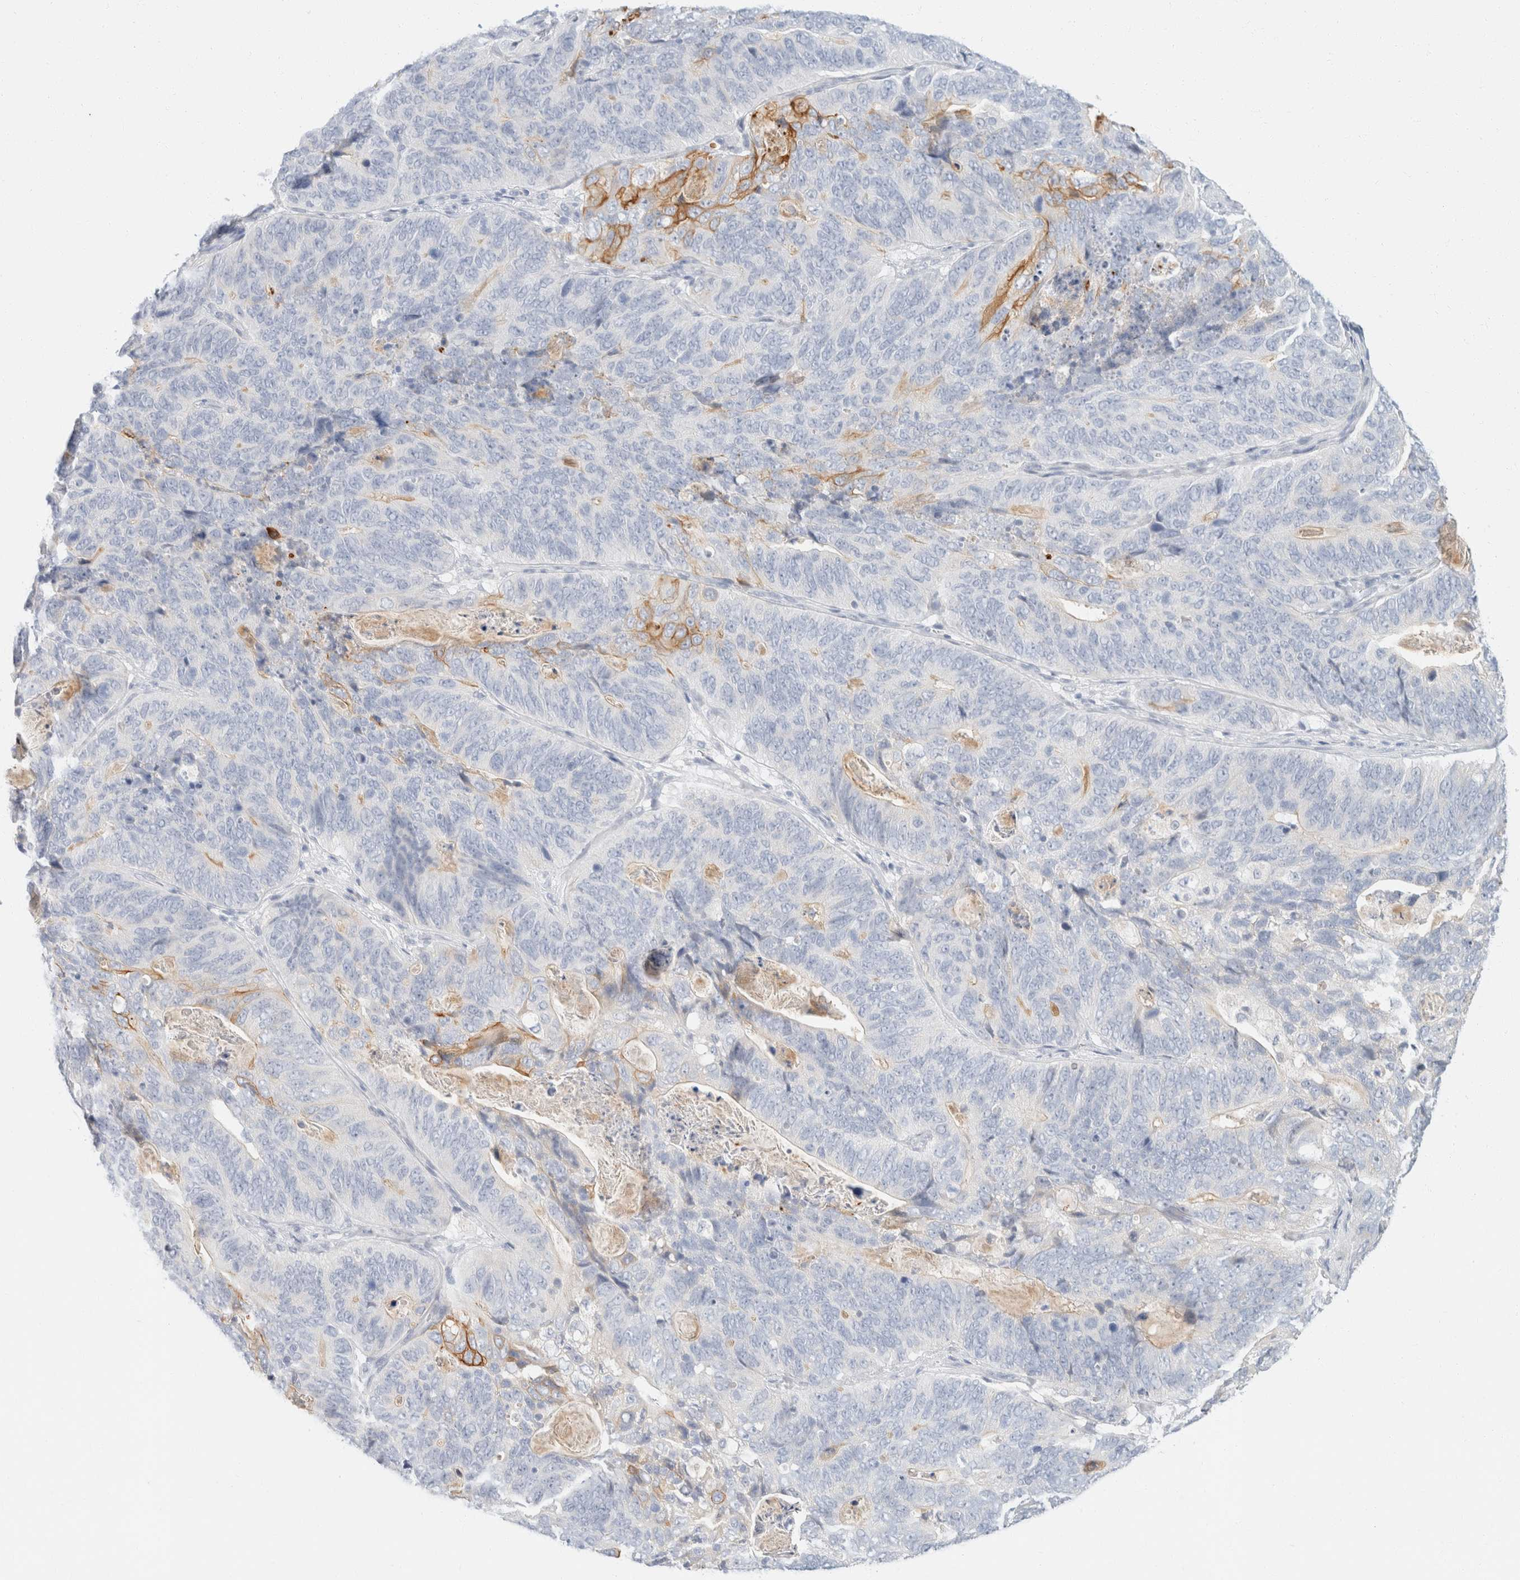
{"staining": {"intensity": "weak", "quantity": "<25%", "location": "cytoplasmic/membranous"}, "tissue": "stomach cancer", "cell_type": "Tumor cells", "image_type": "cancer", "snomed": [{"axis": "morphology", "description": "Normal tissue, NOS"}, {"axis": "morphology", "description": "Adenocarcinoma, NOS"}, {"axis": "topography", "description": "Stomach"}], "caption": "DAB immunohistochemical staining of stomach cancer (adenocarcinoma) displays no significant expression in tumor cells. The staining was performed using DAB to visualize the protein expression in brown, while the nuclei were stained in blue with hematoxylin (Magnification: 20x).", "gene": "KRT20", "patient": {"sex": "female", "age": 89}}